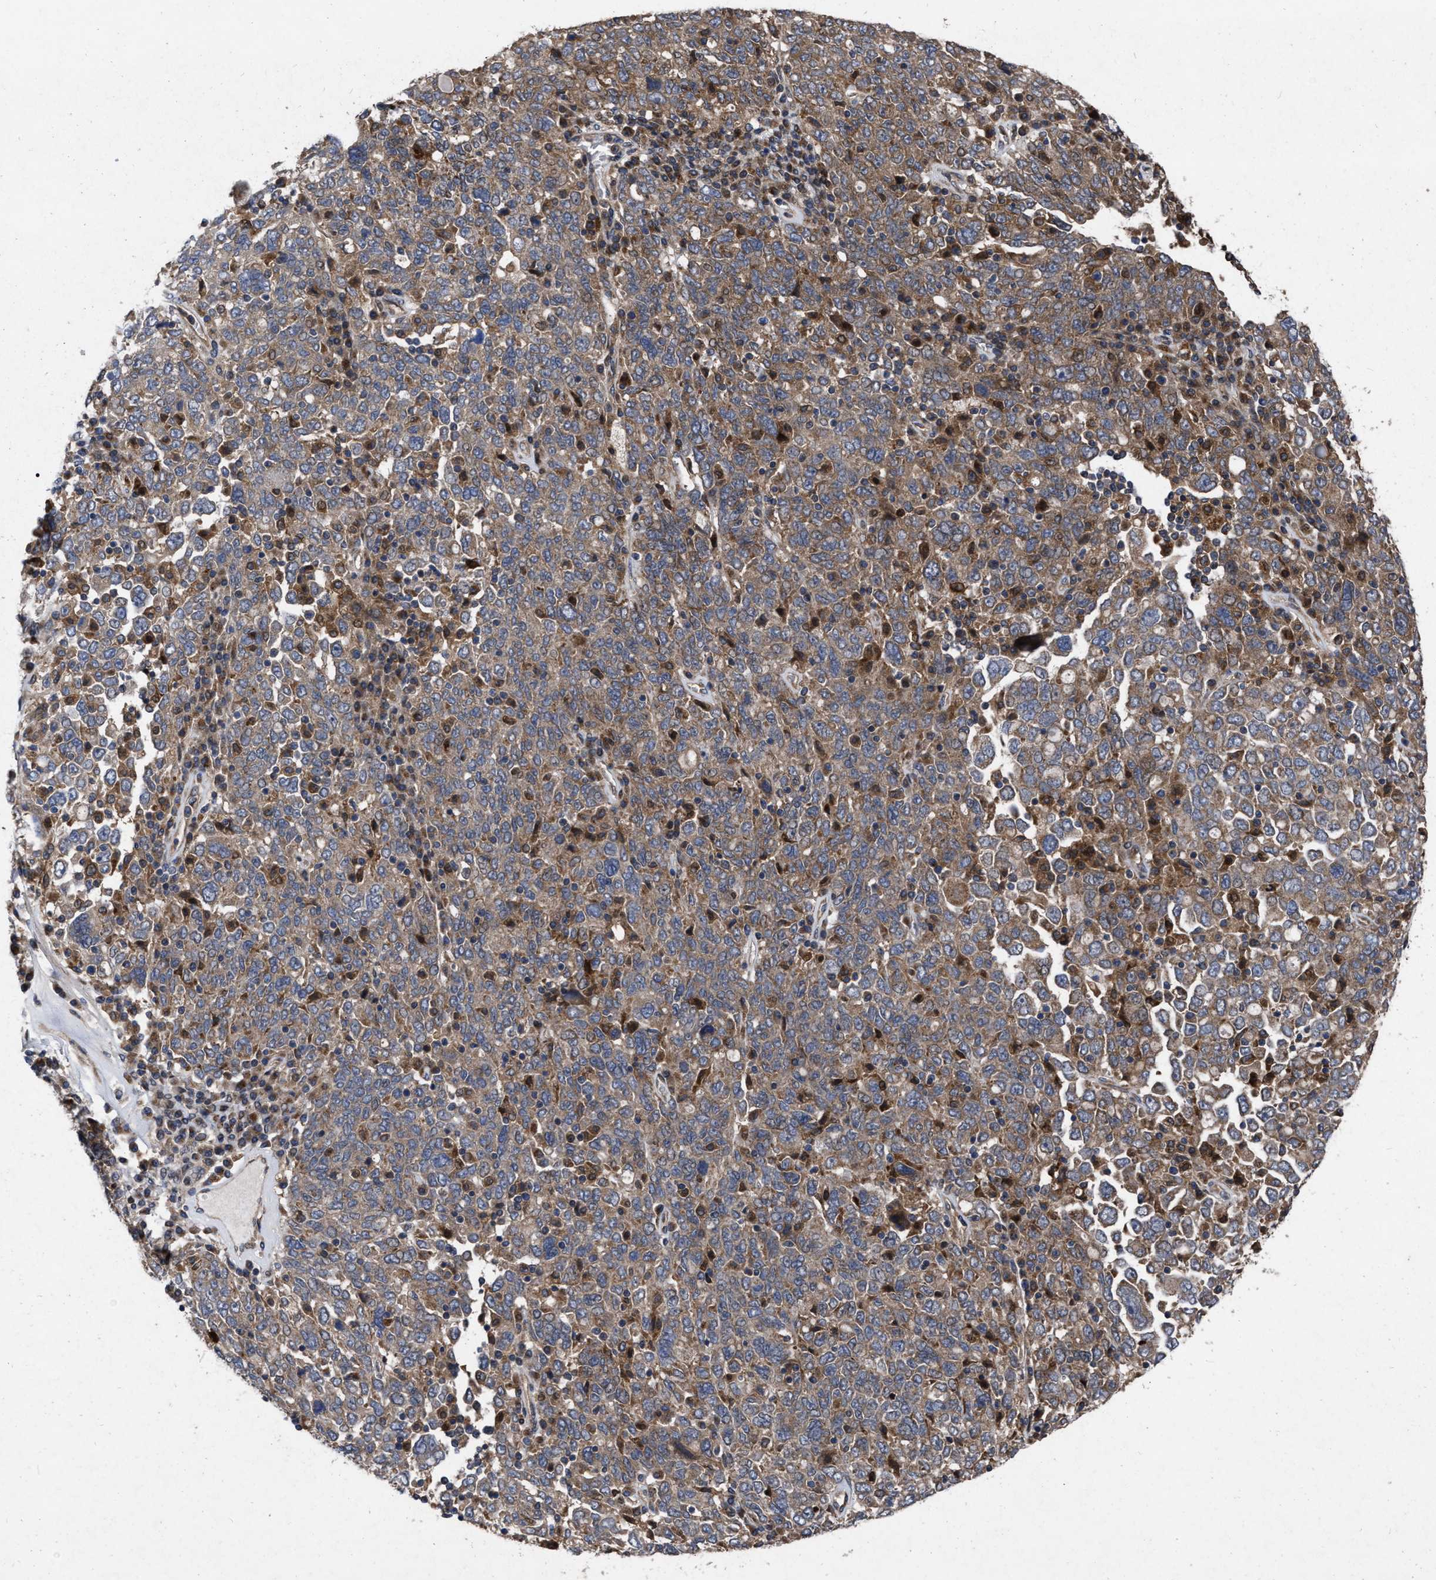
{"staining": {"intensity": "moderate", "quantity": ">75%", "location": "cytoplasmic/membranous"}, "tissue": "ovarian cancer", "cell_type": "Tumor cells", "image_type": "cancer", "snomed": [{"axis": "morphology", "description": "Carcinoma, endometroid"}, {"axis": "topography", "description": "Ovary"}], "caption": "Immunohistochemistry photomicrograph of human endometroid carcinoma (ovarian) stained for a protein (brown), which displays medium levels of moderate cytoplasmic/membranous staining in about >75% of tumor cells.", "gene": "CDKN2C", "patient": {"sex": "female", "age": 62}}